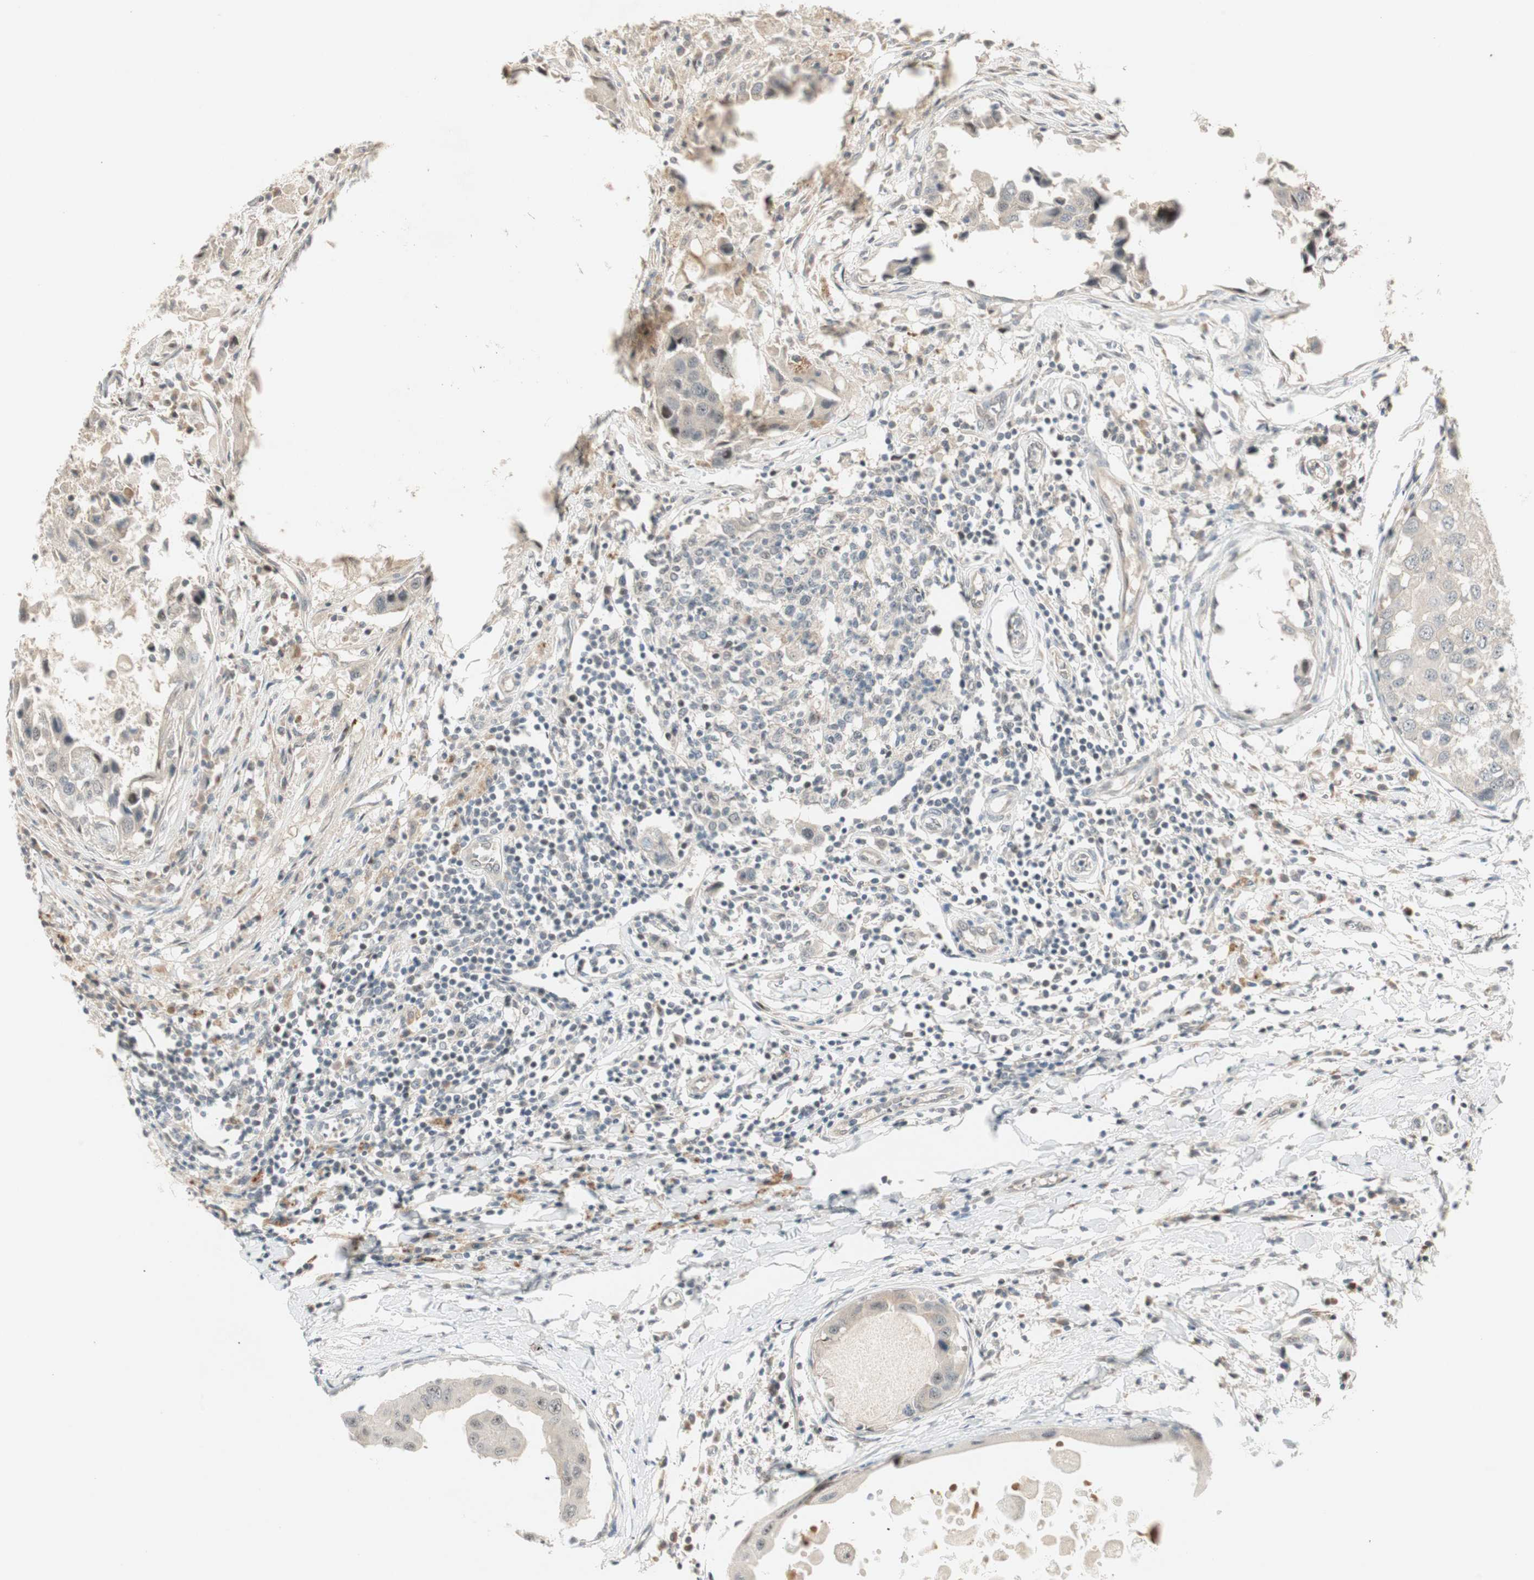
{"staining": {"intensity": "weak", "quantity": ">75%", "location": "cytoplasmic/membranous,nuclear"}, "tissue": "breast cancer", "cell_type": "Tumor cells", "image_type": "cancer", "snomed": [{"axis": "morphology", "description": "Duct carcinoma"}, {"axis": "topography", "description": "Breast"}], "caption": "Breast cancer stained with a protein marker exhibits weak staining in tumor cells.", "gene": "ACSL5", "patient": {"sex": "female", "age": 27}}